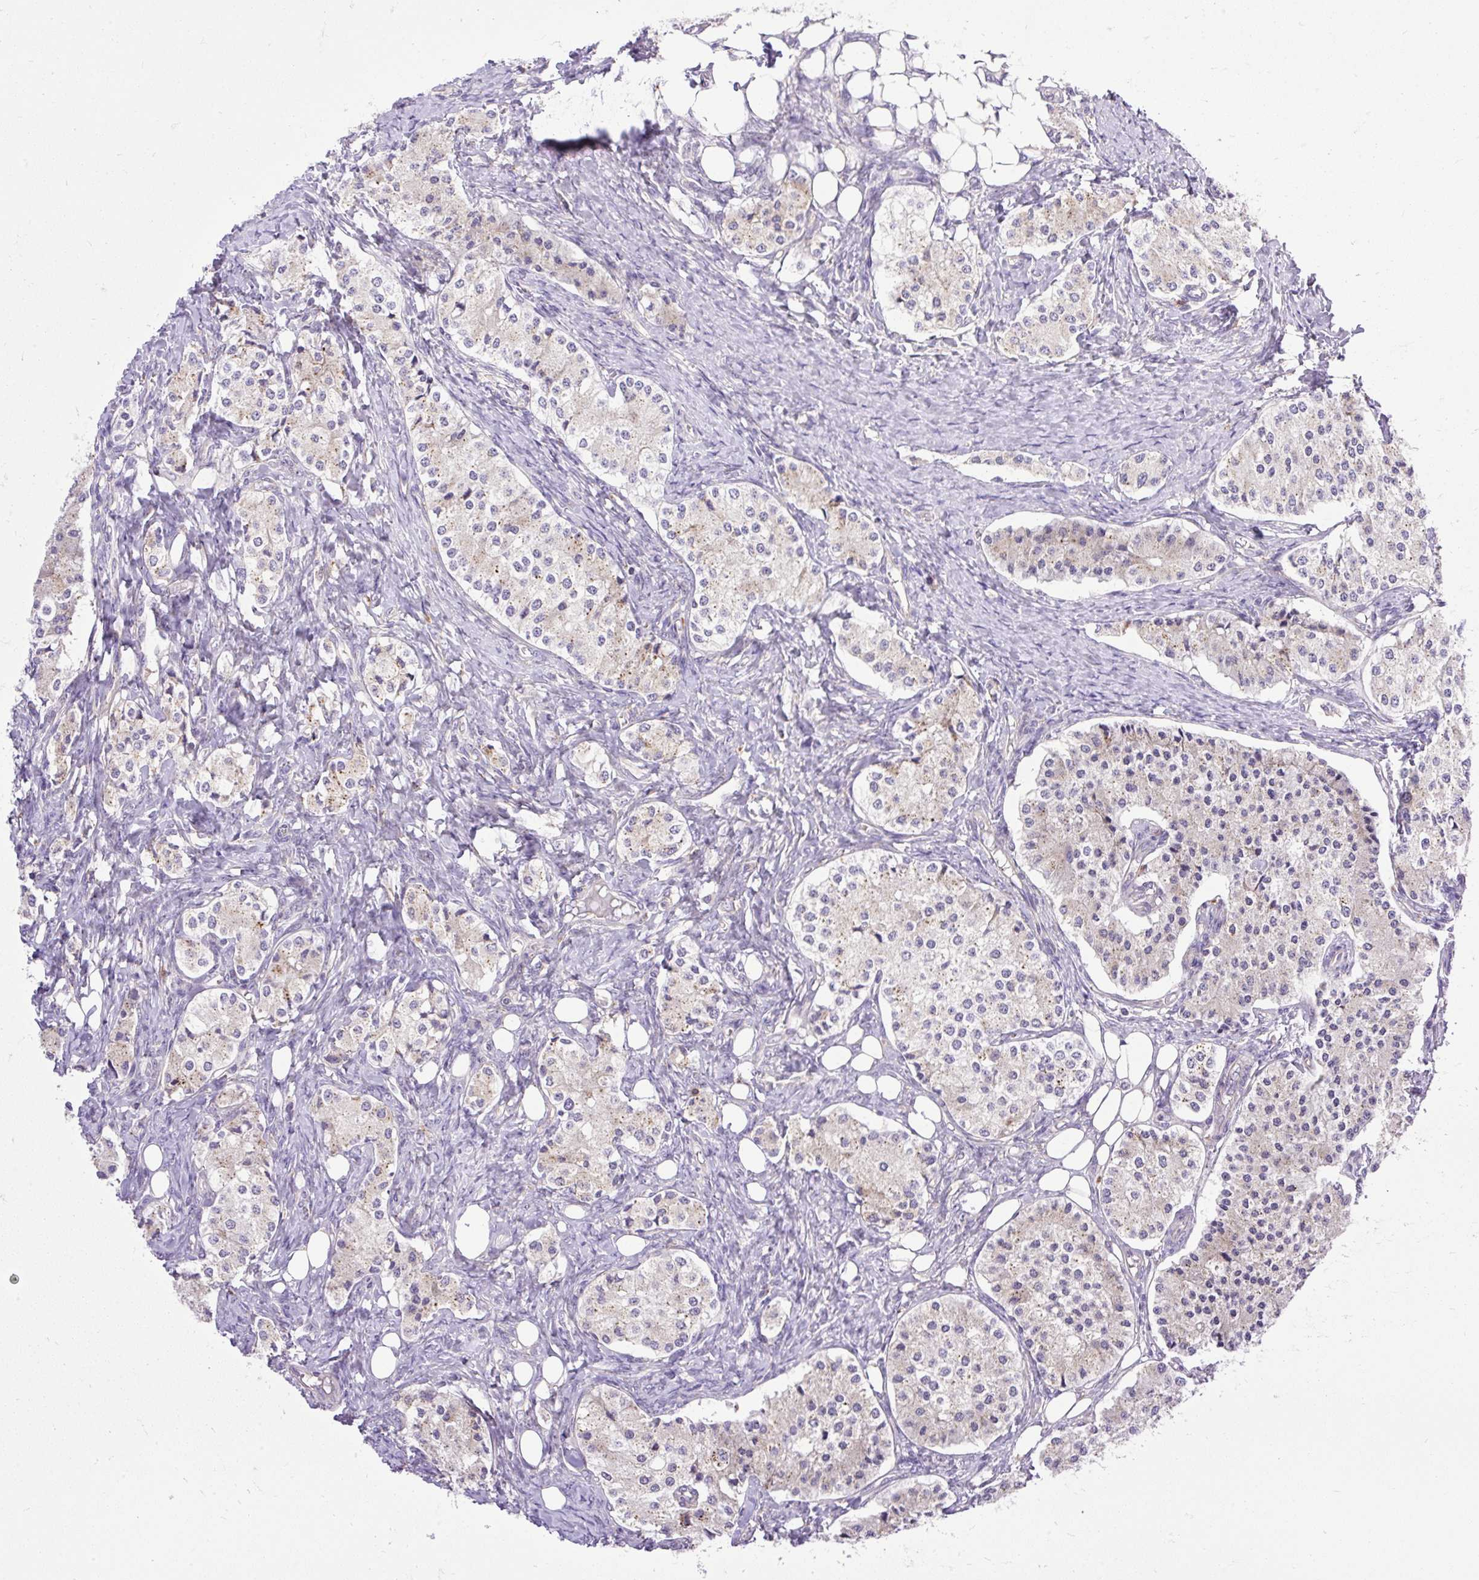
{"staining": {"intensity": "weak", "quantity": "<25%", "location": "cytoplasmic/membranous"}, "tissue": "carcinoid", "cell_type": "Tumor cells", "image_type": "cancer", "snomed": [{"axis": "morphology", "description": "Carcinoid, malignant, NOS"}, {"axis": "topography", "description": "Colon"}], "caption": "Photomicrograph shows no significant protein positivity in tumor cells of carcinoid.", "gene": "HEXB", "patient": {"sex": "female", "age": 52}}